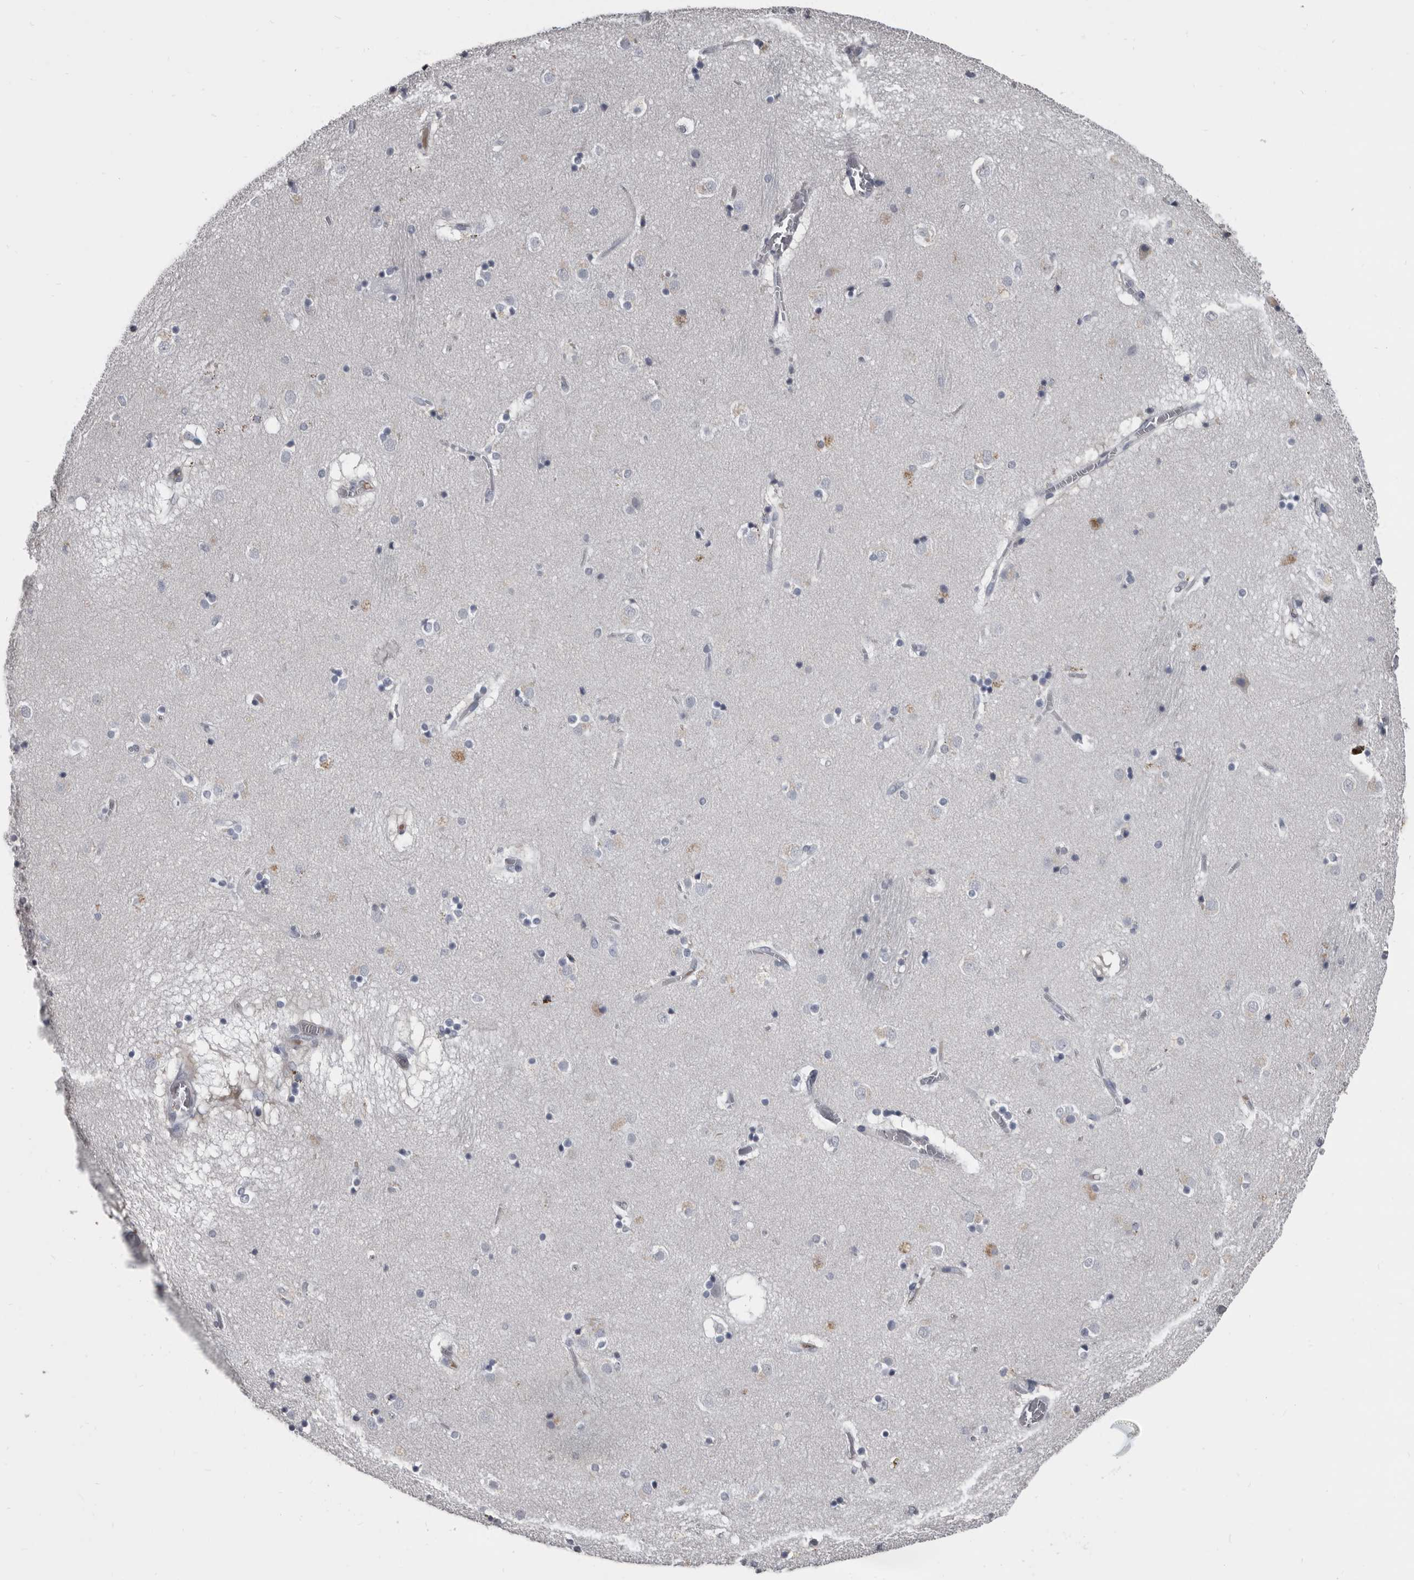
{"staining": {"intensity": "weak", "quantity": "<25%", "location": "cytoplasmic/membranous"}, "tissue": "caudate", "cell_type": "Glial cells", "image_type": "normal", "snomed": [{"axis": "morphology", "description": "Normal tissue, NOS"}, {"axis": "topography", "description": "Lateral ventricle wall"}], "caption": "Immunohistochemistry of benign caudate displays no expression in glial cells. (Brightfield microscopy of DAB (3,3'-diaminobenzidine) immunohistochemistry at high magnification).", "gene": "GREB1", "patient": {"sex": "male", "age": 70}}